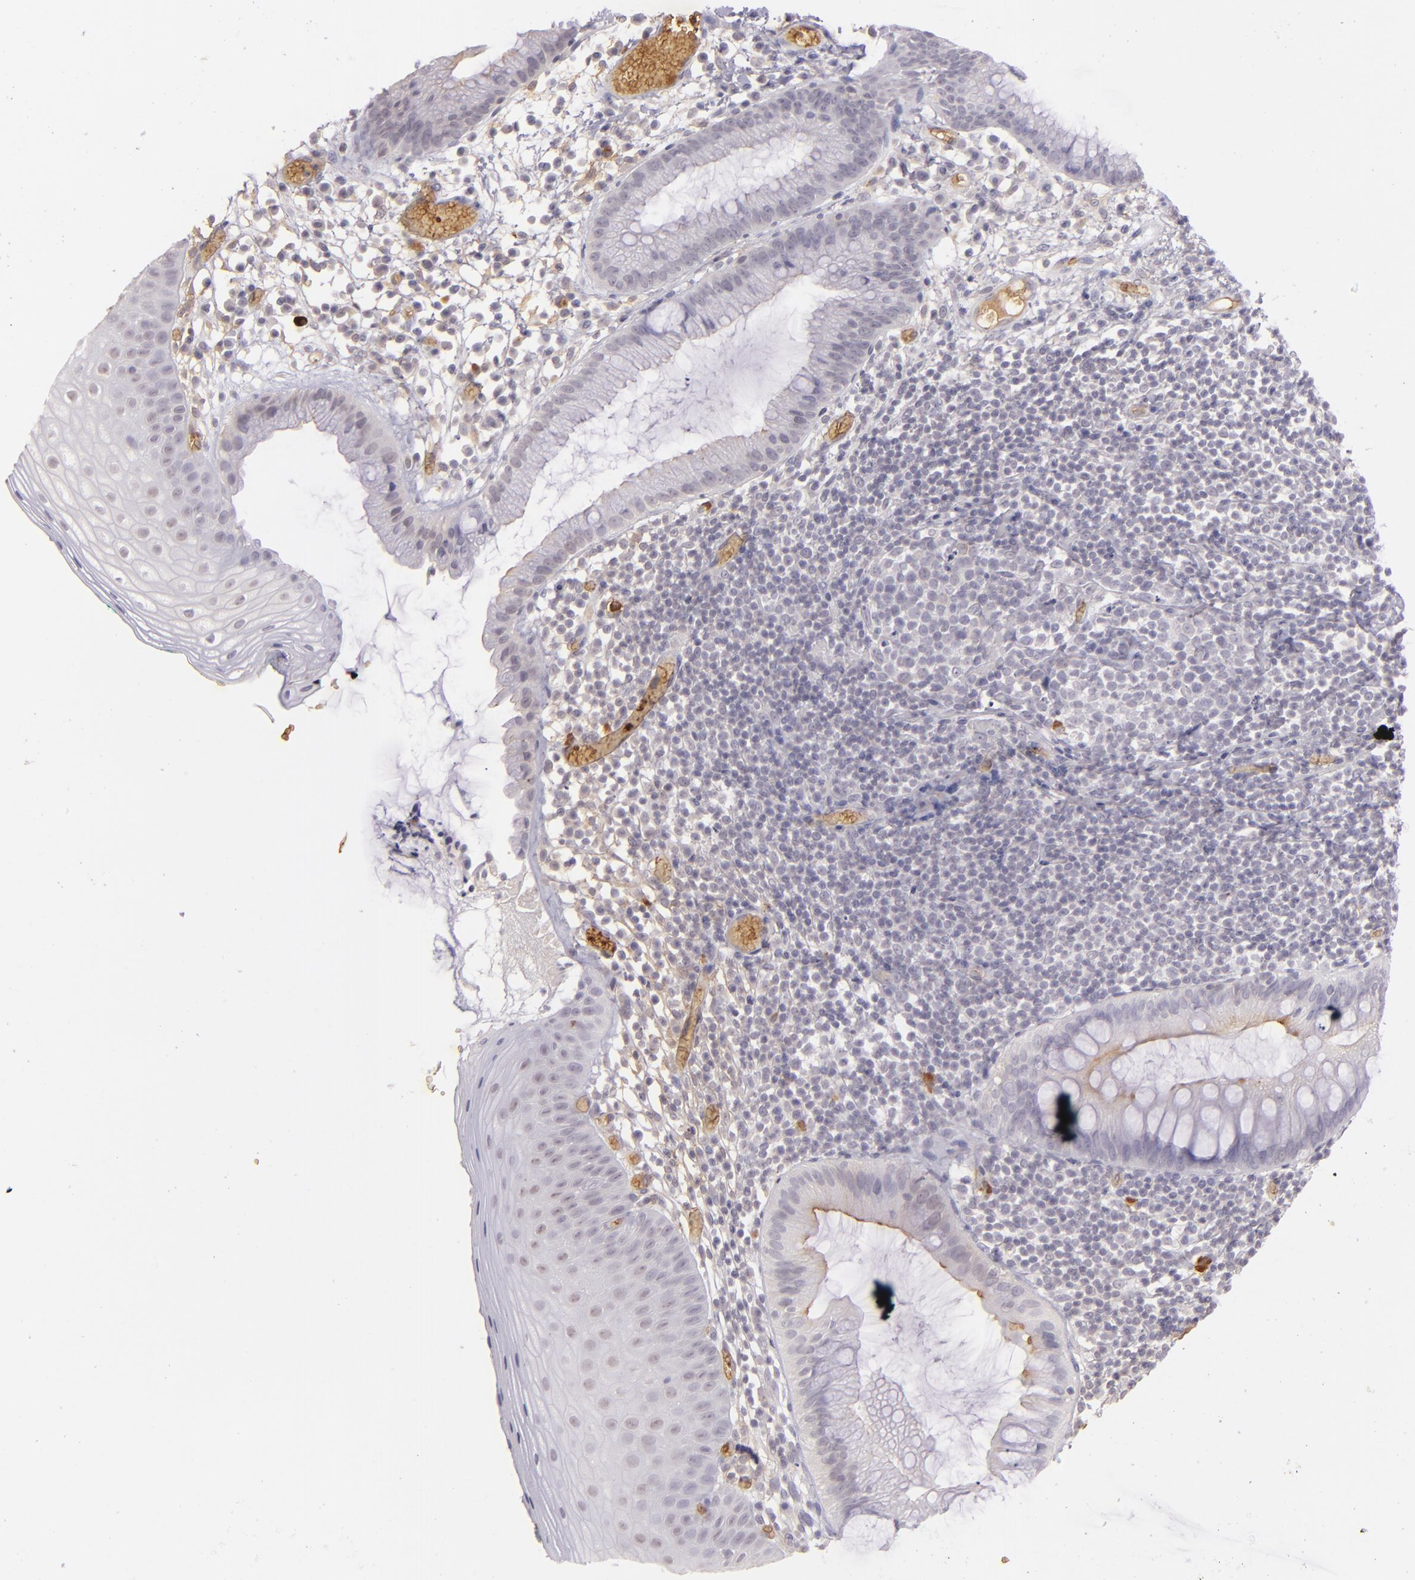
{"staining": {"intensity": "negative", "quantity": "none", "location": "none"}, "tissue": "skin", "cell_type": "Epidermal cells", "image_type": "normal", "snomed": [{"axis": "morphology", "description": "Normal tissue, NOS"}, {"axis": "morphology", "description": "Hemorrhoids"}, {"axis": "morphology", "description": "Inflammation, NOS"}, {"axis": "topography", "description": "Anal"}], "caption": "Protein analysis of benign skin exhibits no significant positivity in epidermal cells. Brightfield microscopy of immunohistochemistry (IHC) stained with DAB (brown) and hematoxylin (blue), captured at high magnification.", "gene": "ACE", "patient": {"sex": "male", "age": 60}}